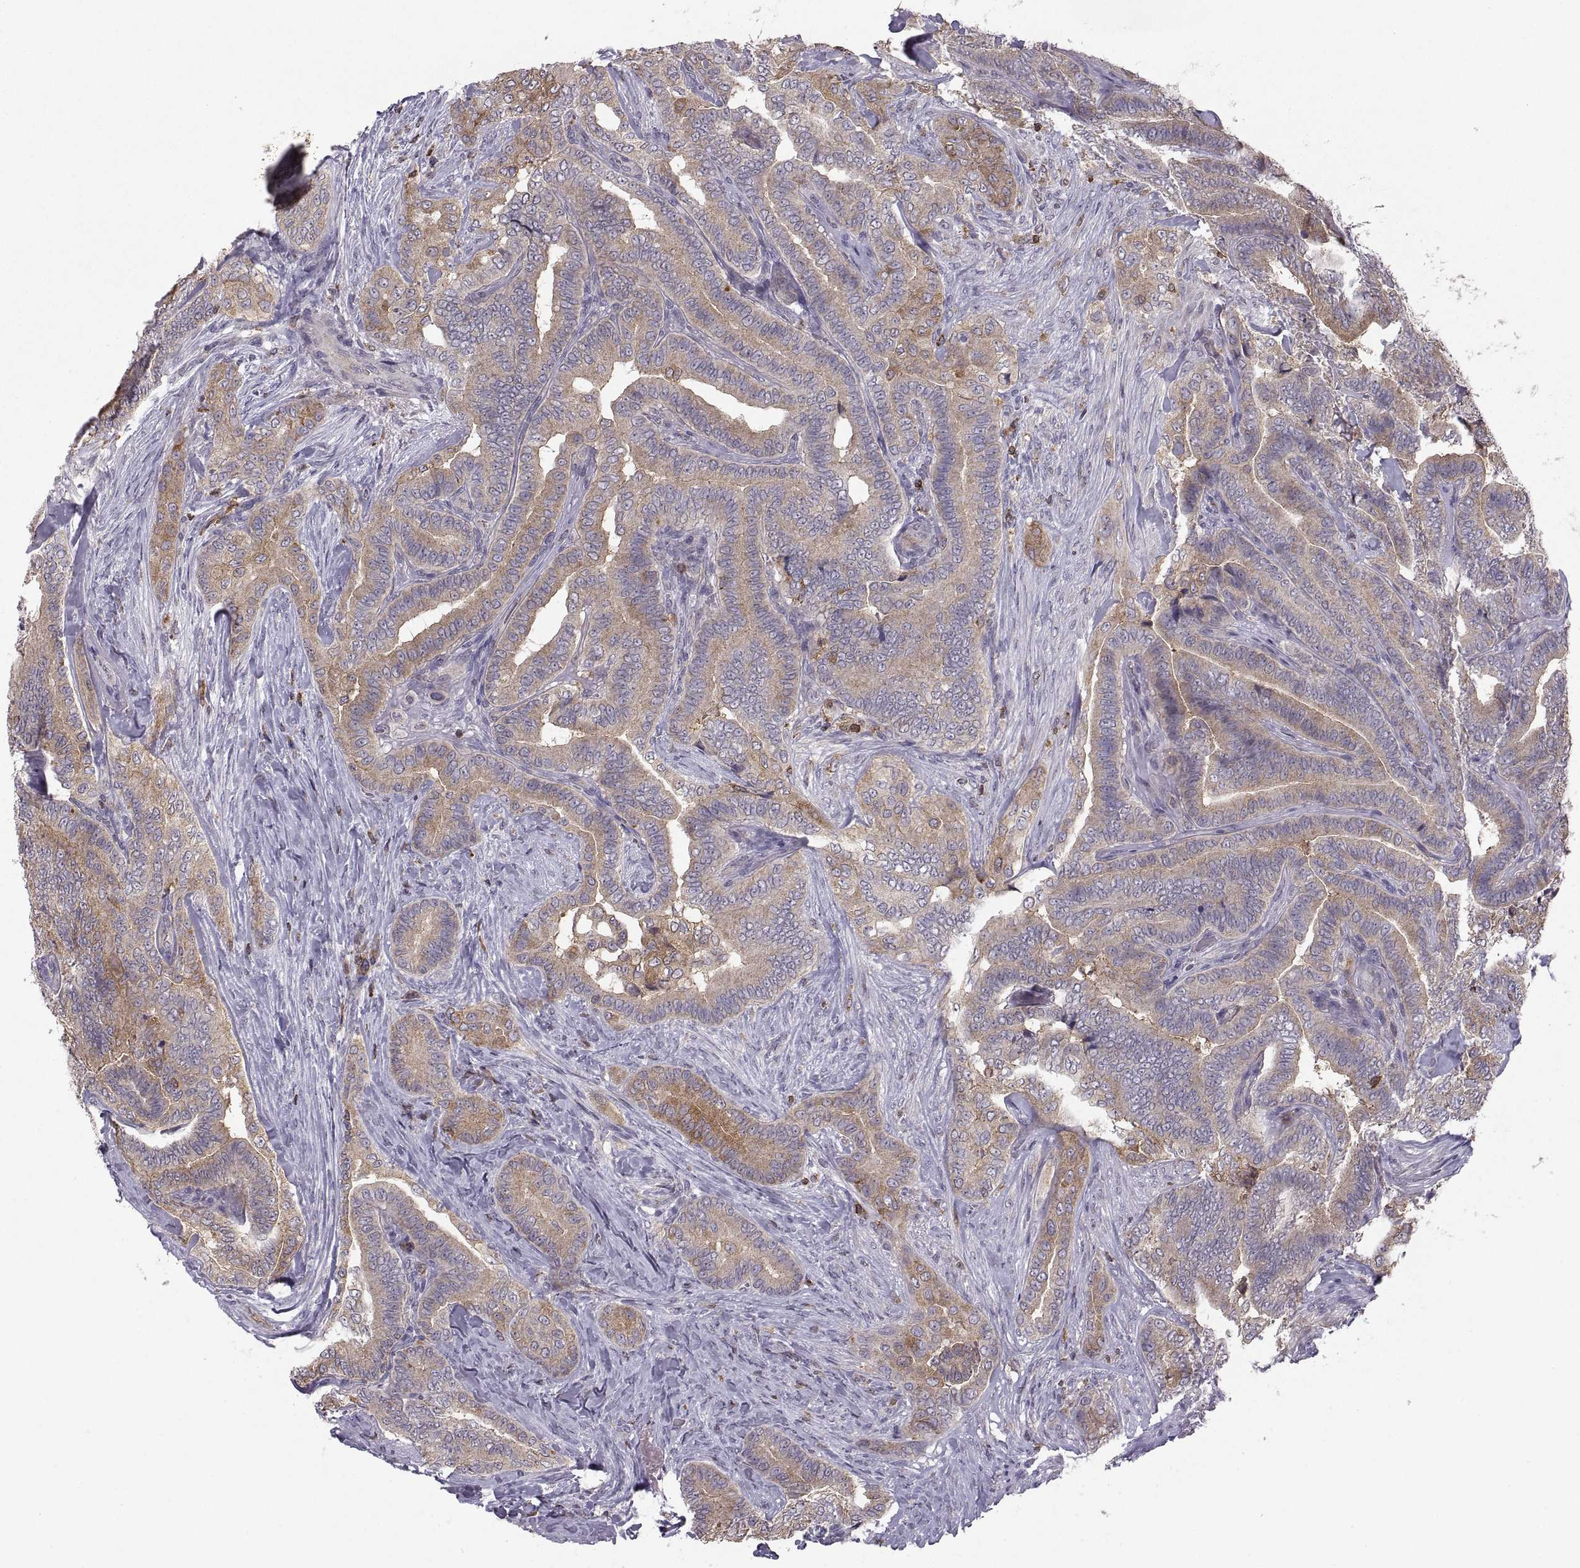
{"staining": {"intensity": "moderate", "quantity": "<25%", "location": "cytoplasmic/membranous"}, "tissue": "thyroid cancer", "cell_type": "Tumor cells", "image_type": "cancer", "snomed": [{"axis": "morphology", "description": "Papillary adenocarcinoma, NOS"}, {"axis": "topography", "description": "Thyroid gland"}], "caption": "A micrograph of papillary adenocarcinoma (thyroid) stained for a protein reveals moderate cytoplasmic/membranous brown staining in tumor cells.", "gene": "EZR", "patient": {"sex": "male", "age": 61}}